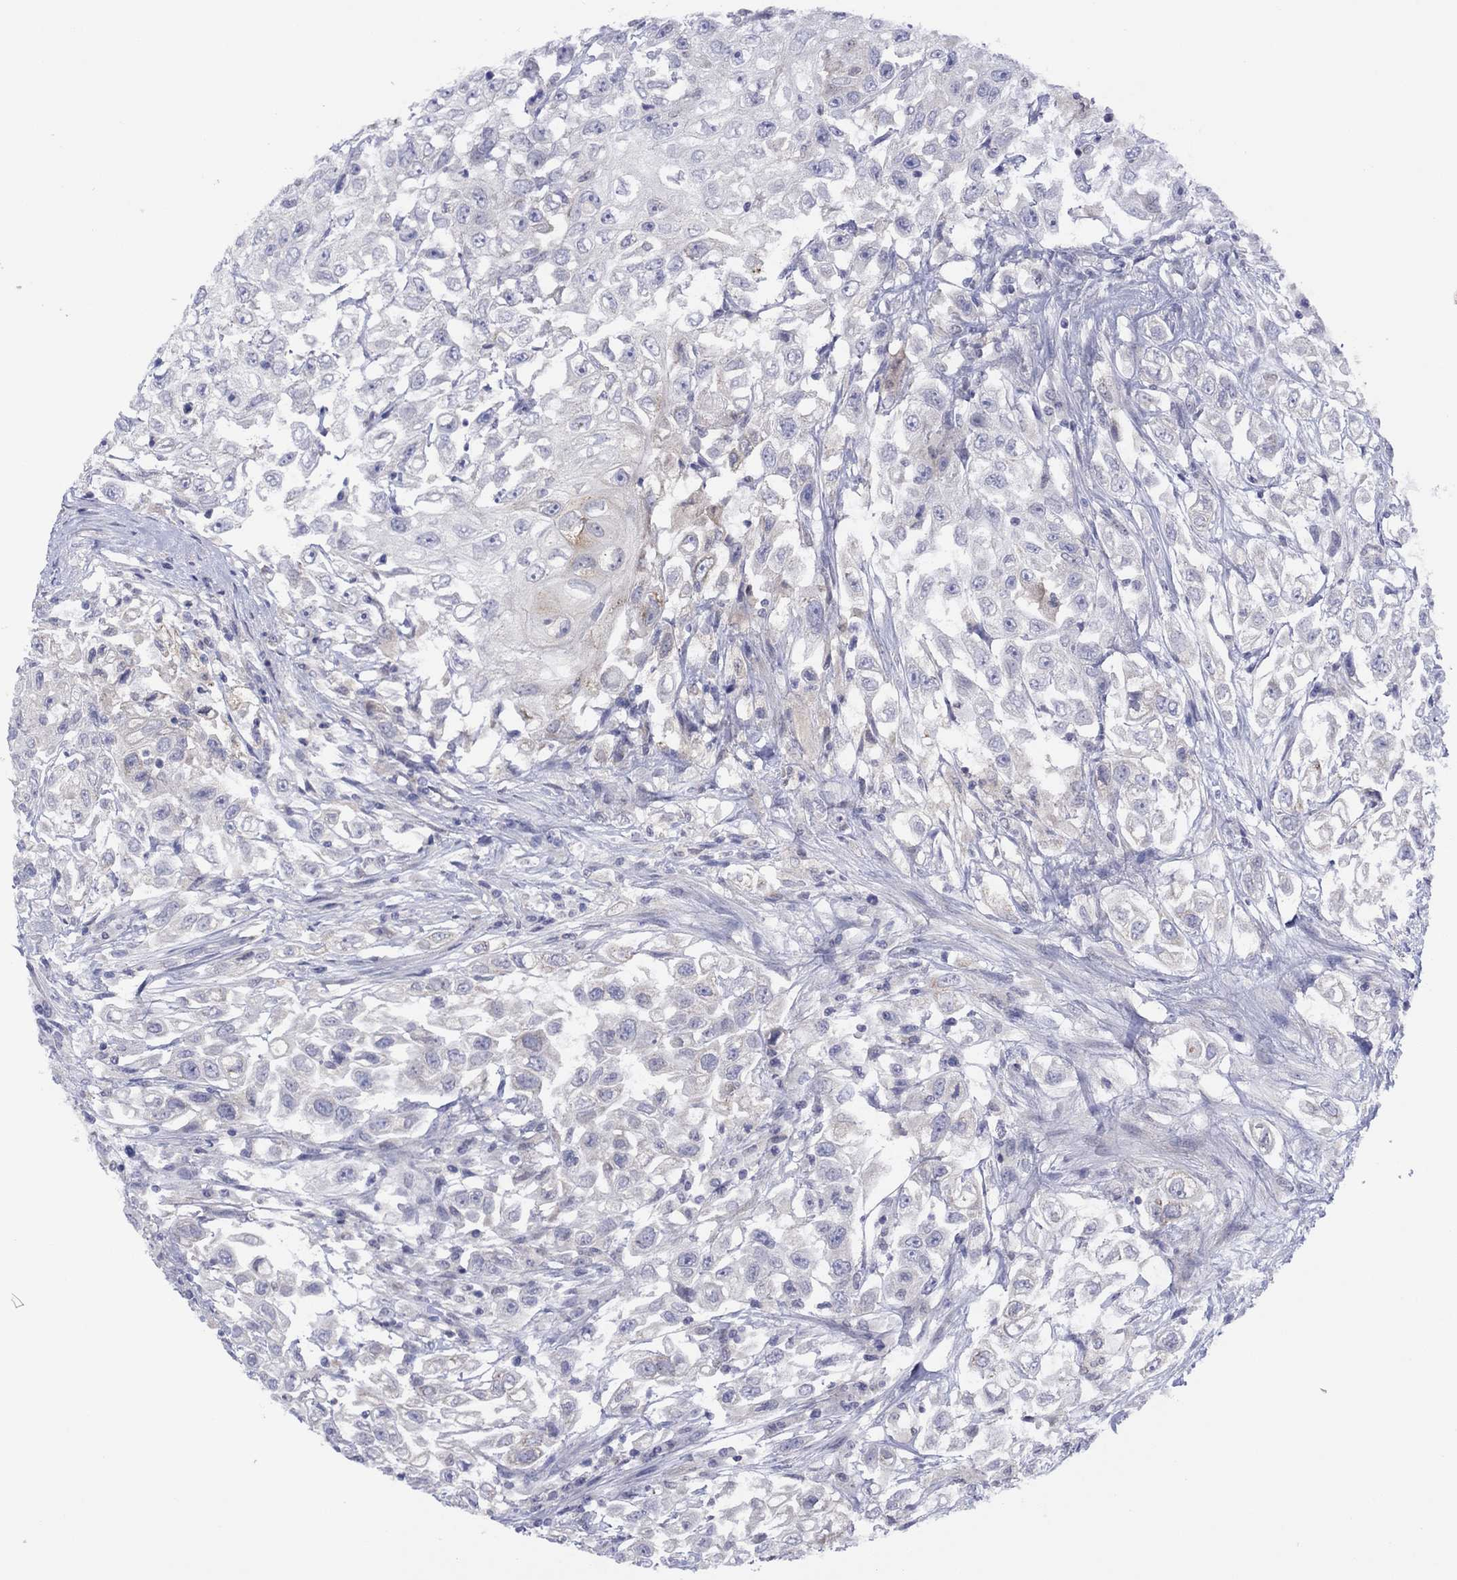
{"staining": {"intensity": "negative", "quantity": "none", "location": "none"}, "tissue": "urothelial cancer", "cell_type": "Tumor cells", "image_type": "cancer", "snomed": [{"axis": "morphology", "description": "Urothelial carcinoma, High grade"}, {"axis": "topography", "description": "Urinary bladder"}], "caption": "The histopathology image reveals no significant staining in tumor cells of high-grade urothelial carcinoma. The staining was performed using DAB to visualize the protein expression in brown, while the nuclei were stained in blue with hematoxylin (Magnification: 20x).", "gene": "CYP2B6", "patient": {"sex": "female", "age": 56}}